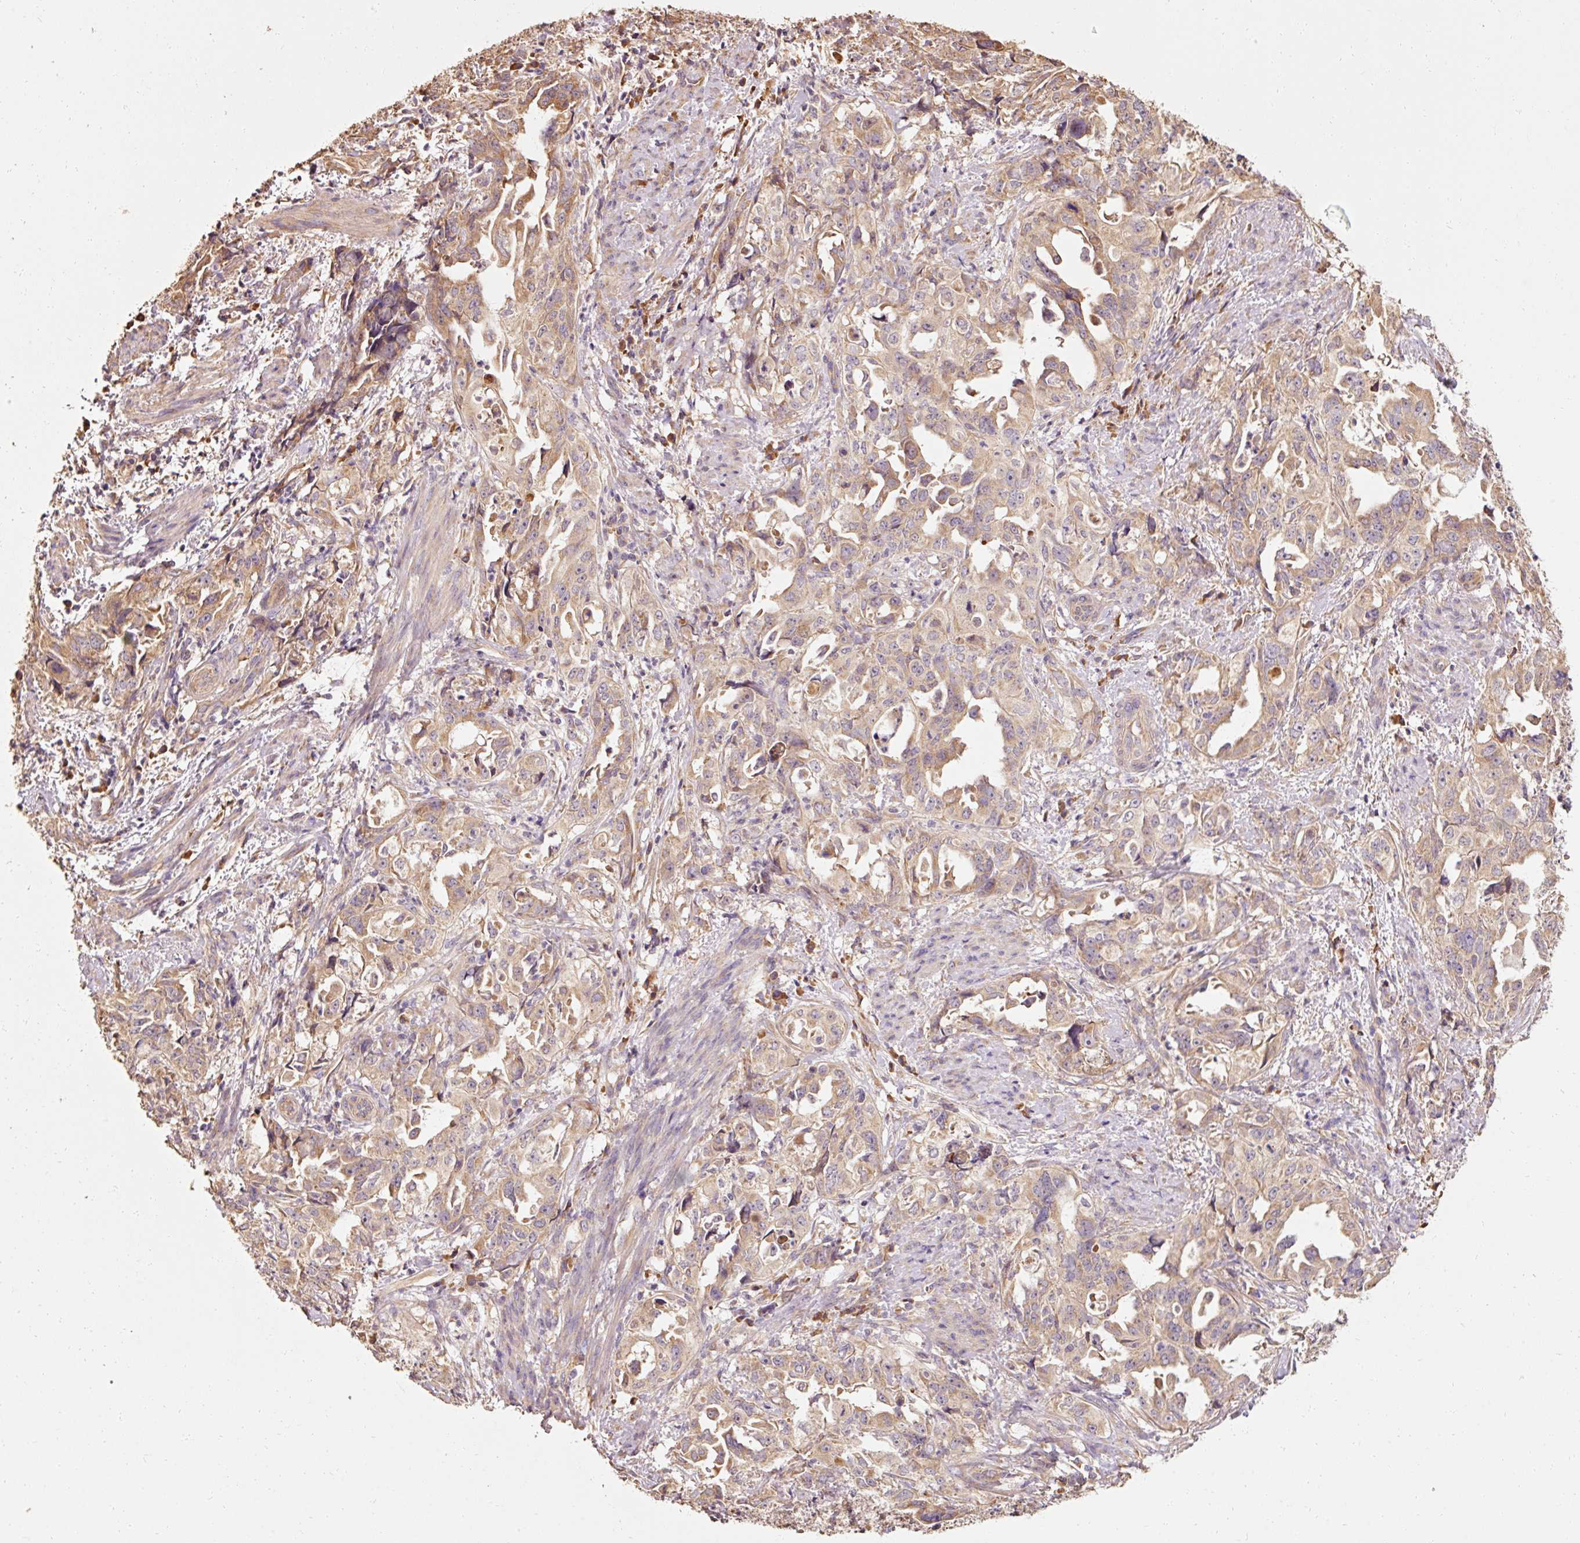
{"staining": {"intensity": "moderate", "quantity": "25%-75%", "location": "cytoplasmic/membranous"}, "tissue": "endometrial cancer", "cell_type": "Tumor cells", "image_type": "cancer", "snomed": [{"axis": "morphology", "description": "Adenocarcinoma, NOS"}, {"axis": "topography", "description": "Endometrium"}], "caption": "Immunohistochemistry photomicrograph of adenocarcinoma (endometrial) stained for a protein (brown), which displays medium levels of moderate cytoplasmic/membranous expression in approximately 25%-75% of tumor cells.", "gene": "EFHC1", "patient": {"sex": "female", "age": 65}}